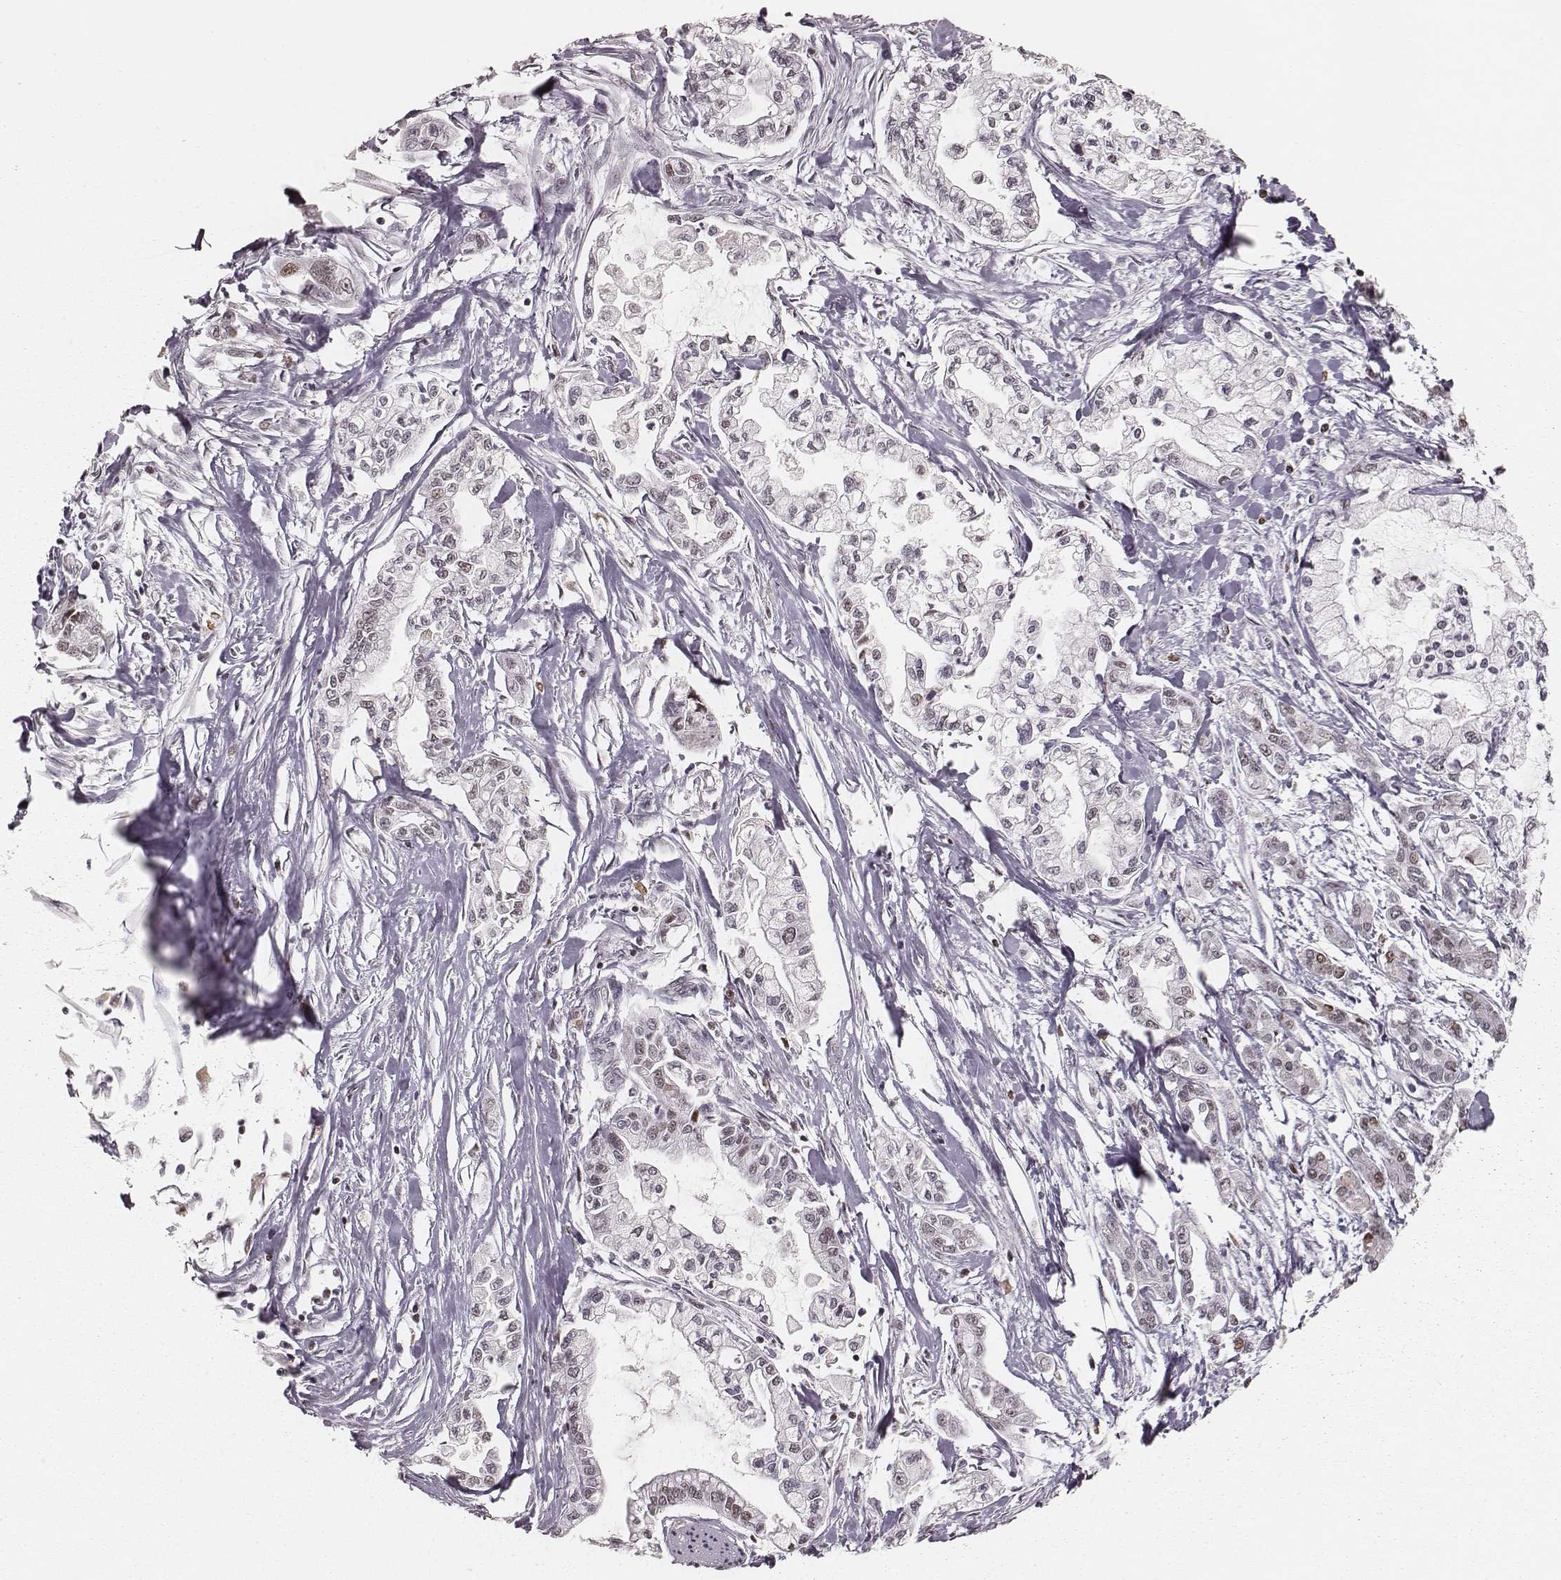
{"staining": {"intensity": "weak", "quantity": ">75%", "location": "nuclear"}, "tissue": "pancreatic cancer", "cell_type": "Tumor cells", "image_type": "cancer", "snomed": [{"axis": "morphology", "description": "Adenocarcinoma, NOS"}, {"axis": "topography", "description": "Pancreas"}], "caption": "Immunohistochemical staining of human adenocarcinoma (pancreatic) demonstrates weak nuclear protein positivity in approximately >75% of tumor cells.", "gene": "PARP1", "patient": {"sex": "male", "age": 54}}